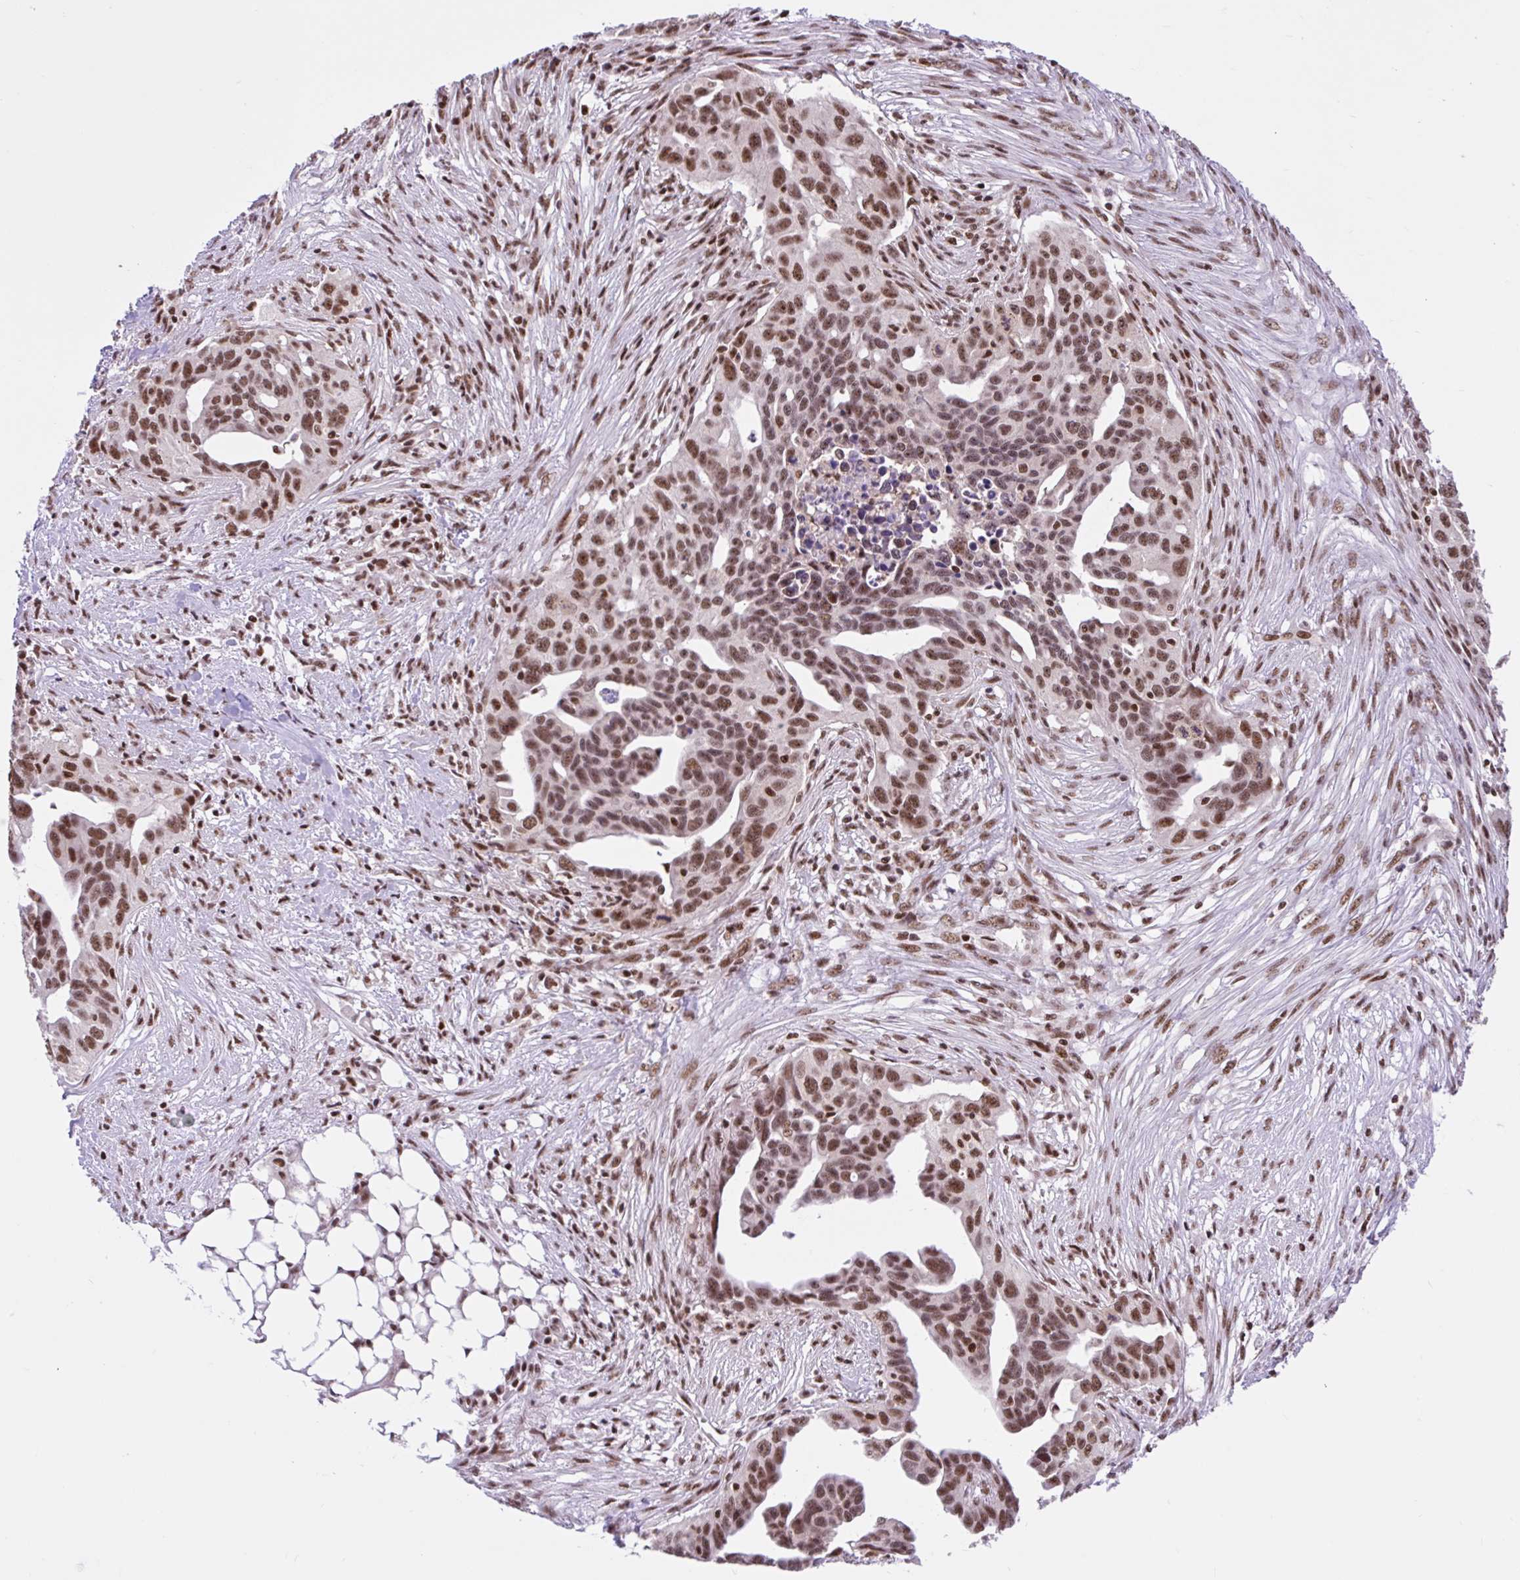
{"staining": {"intensity": "moderate", "quantity": ">75%", "location": "nuclear"}, "tissue": "ovarian cancer", "cell_type": "Tumor cells", "image_type": "cancer", "snomed": [{"axis": "morphology", "description": "Carcinoma, endometroid"}, {"axis": "morphology", "description": "Cystadenocarcinoma, serous, NOS"}, {"axis": "topography", "description": "Ovary"}], "caption": "Ovarian serous cystadenocarcinoma tissue demonstrates moderate nuclear positivity in approximately >75% of tumor cells (Brightfield microscopy of DAB IHC at high magnification).", "gene": "CCDC12", "patient": {"sex": "female", "age": 45}}